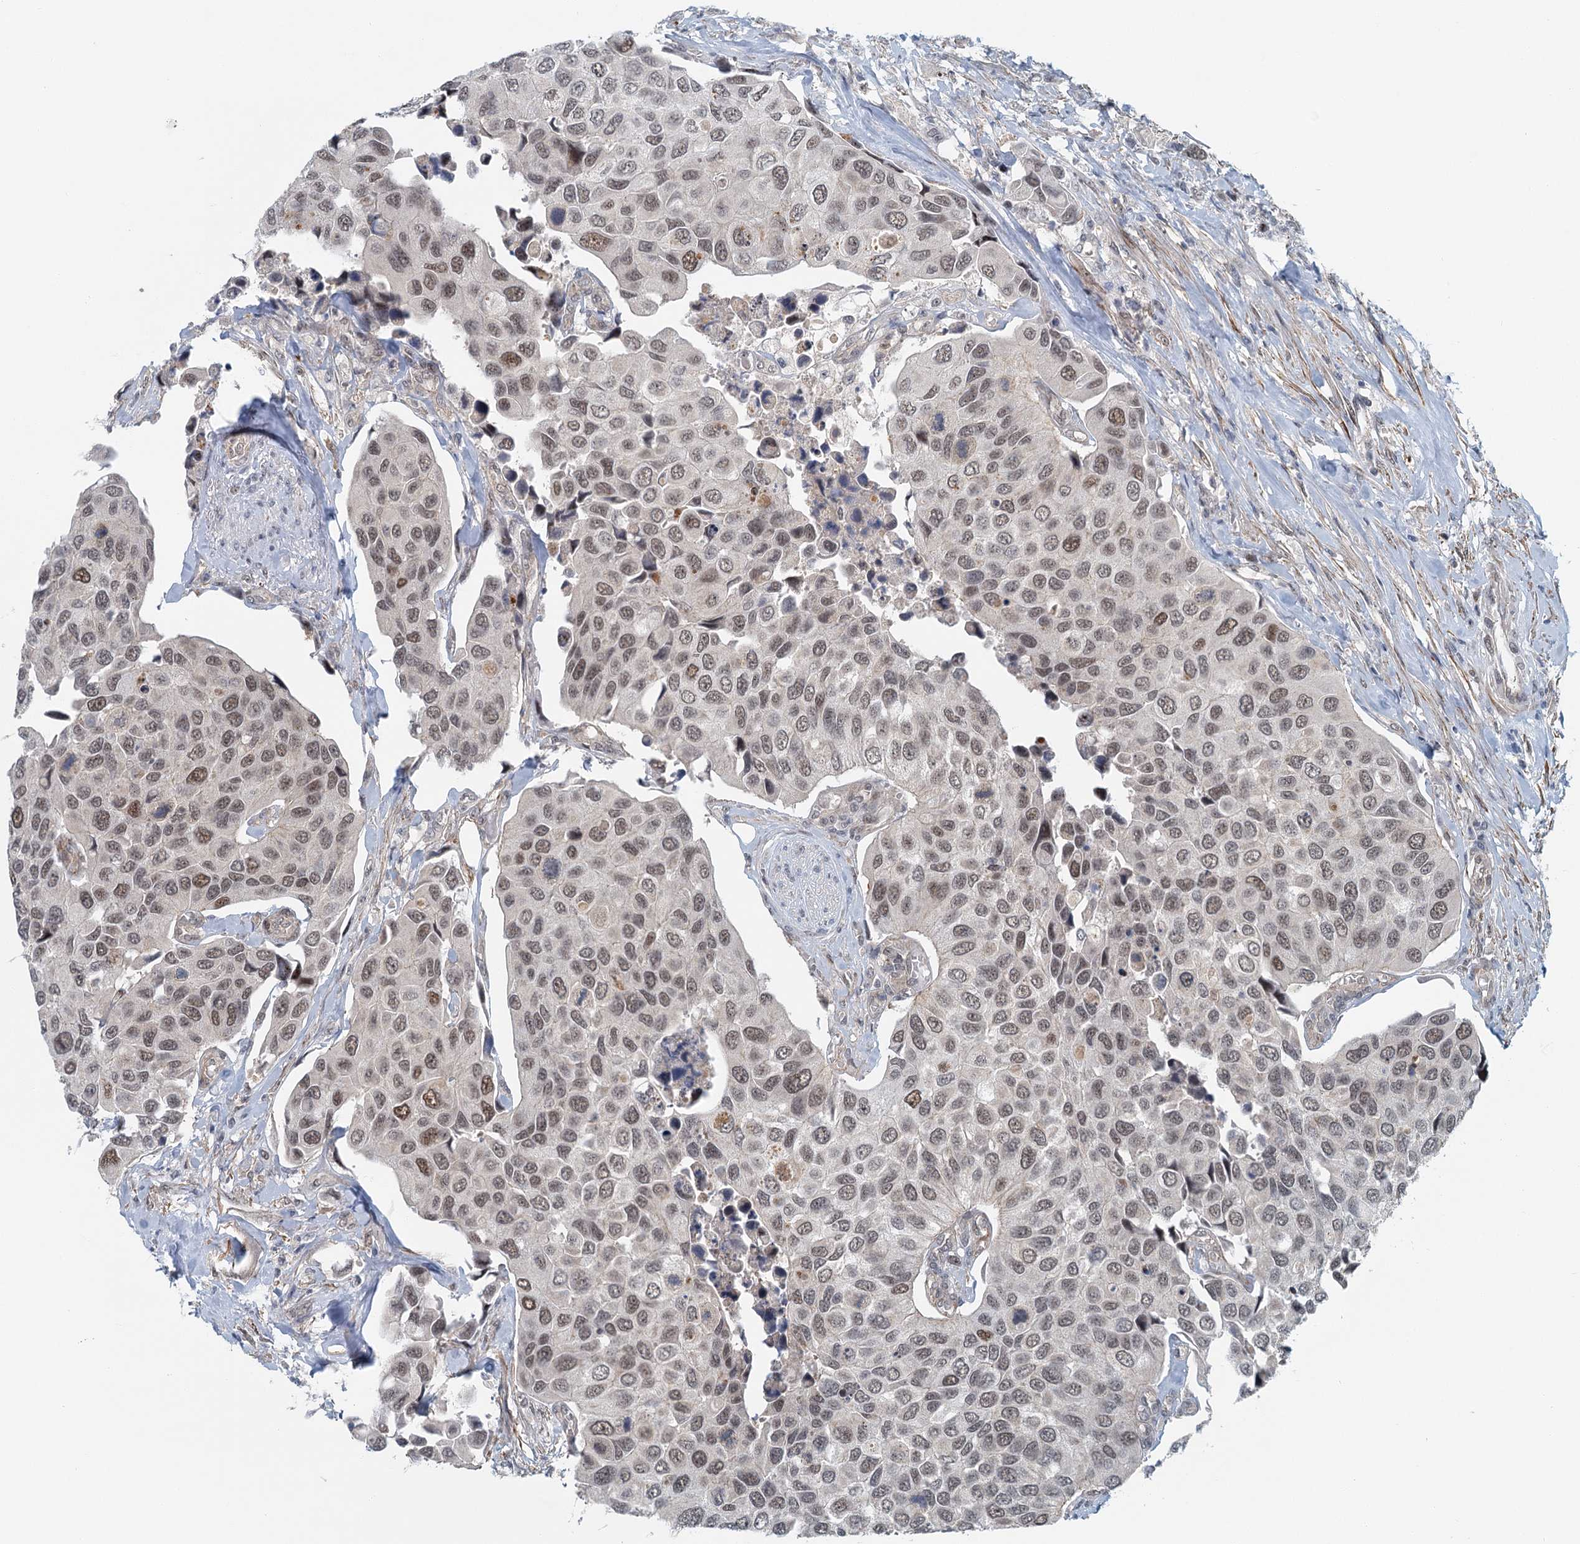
{"staining": {"intensity": "moderate", "quantity": ">75%", "location": "nuclear"}, "tissue": "urothelial cancer", "cell_type": "Tumor cells", "image_type": "cancer", "snomed": [{"axis": "morphology", "description": "Urothelial carcinoma, High grade"}, {"axis": "topography", "description": "Urinary bladder"}], "caption": "Brown immunohistochemical staining in urothelial carcinoma (high-grade) reveals moderate nuclear positivity in approximately >75% of tumor cells.", "gene": "TAS2R42", "patient": {"sex": "male", "age": 74}}